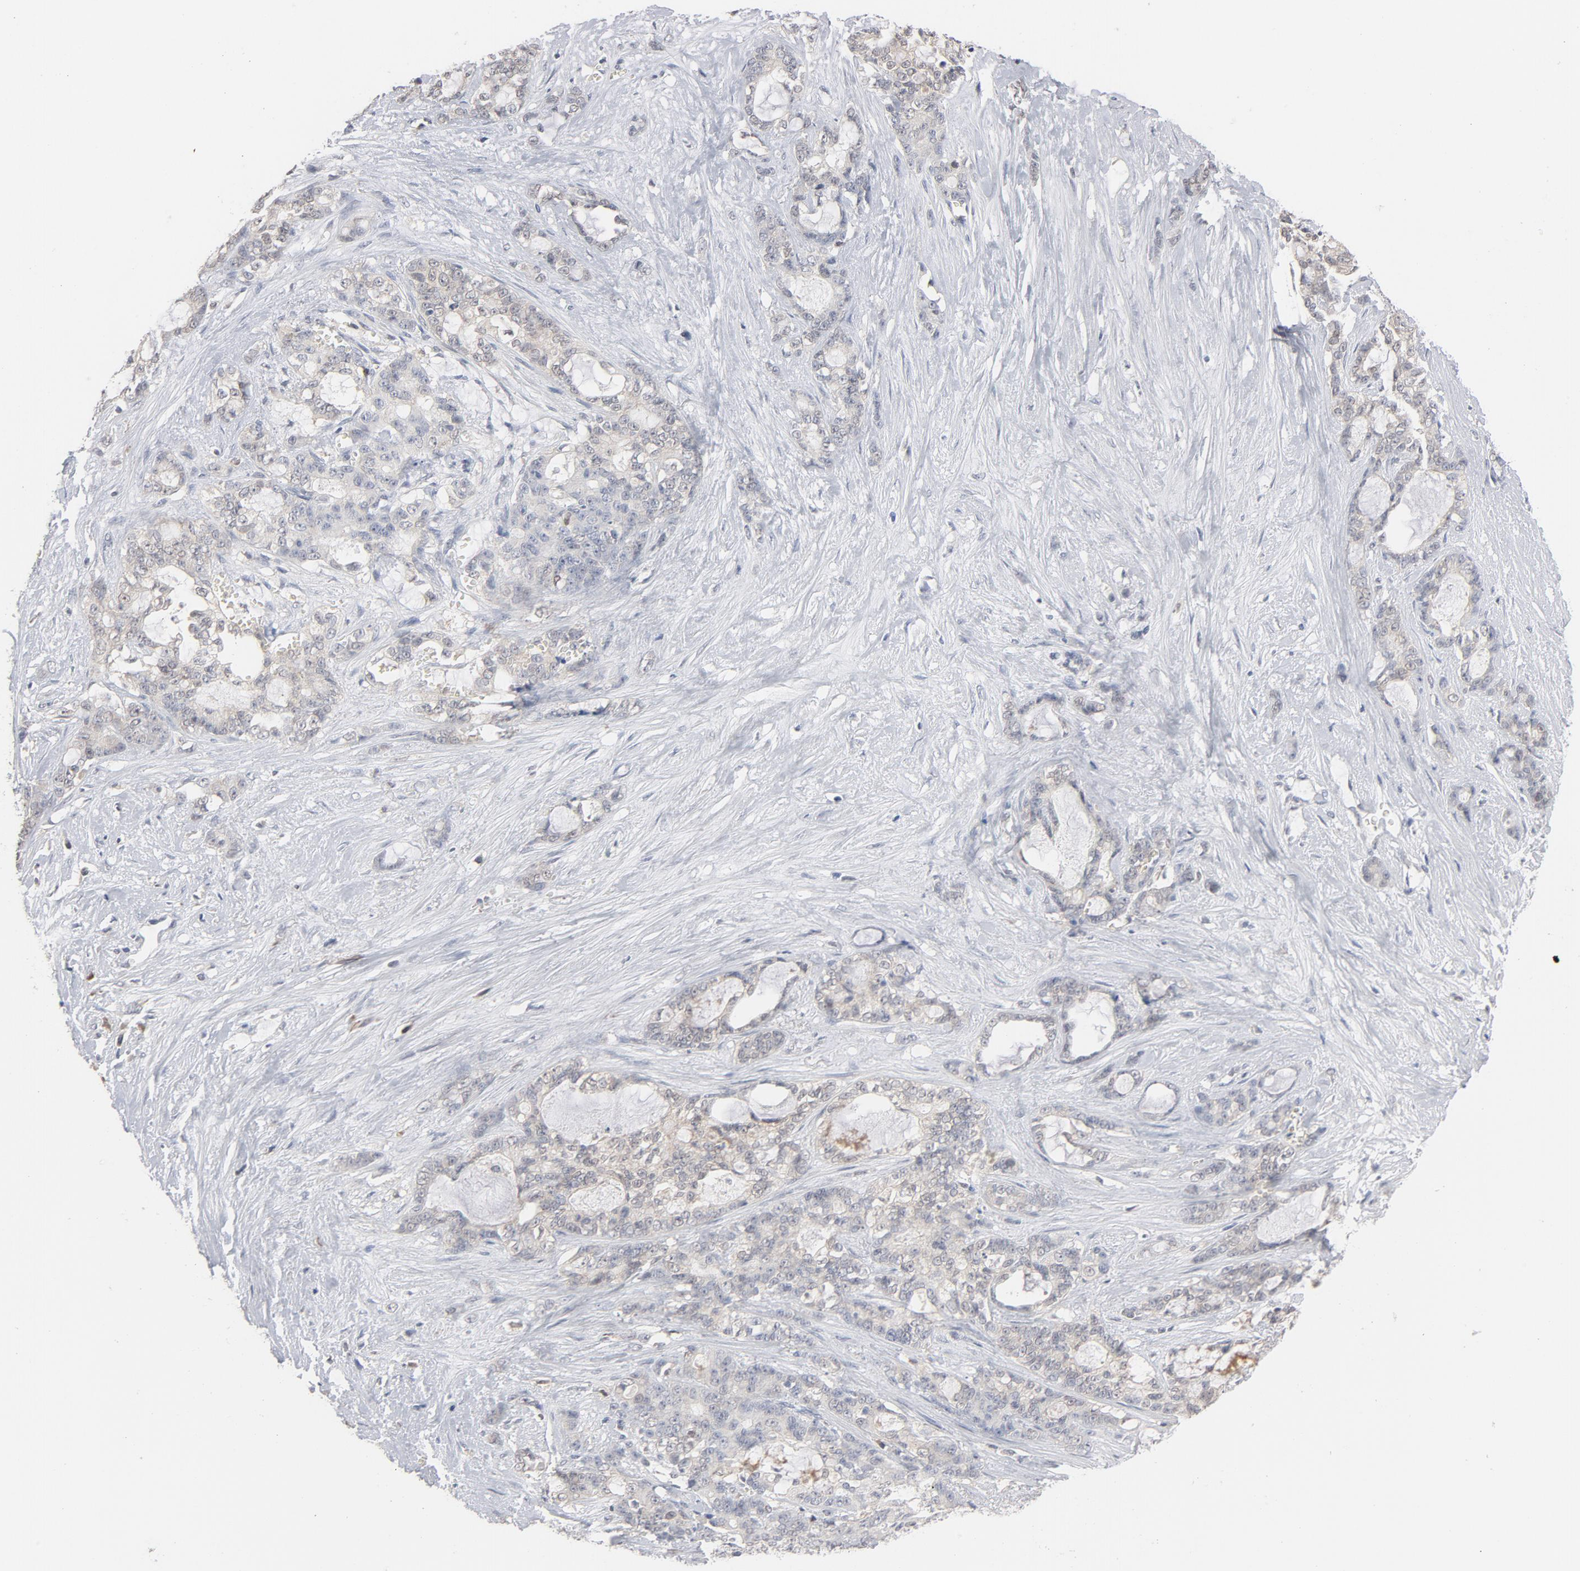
{"staining": {"intensity": "weak", "quantity": "25%-75%", "location": "cytoplasmic/membranous"}, "tissue": "pancreatic cancer", "cell_type": "Tumor cells", "image_type": "cancer", "snomed": [{"axis": "morphology", "description": "Adenocarcinoma, NOS"}, {"axis": "topography", "description": "Pancreas"}], "caption": "DAB immunohistochemical staining of pancreatic cancer demonstrates weak cytoplasmic/membranous protein positivity in approximately 25%-75% of tumor cells.", "gene": "PRDX1", "patient": {"sex": "female", "age": 73}}